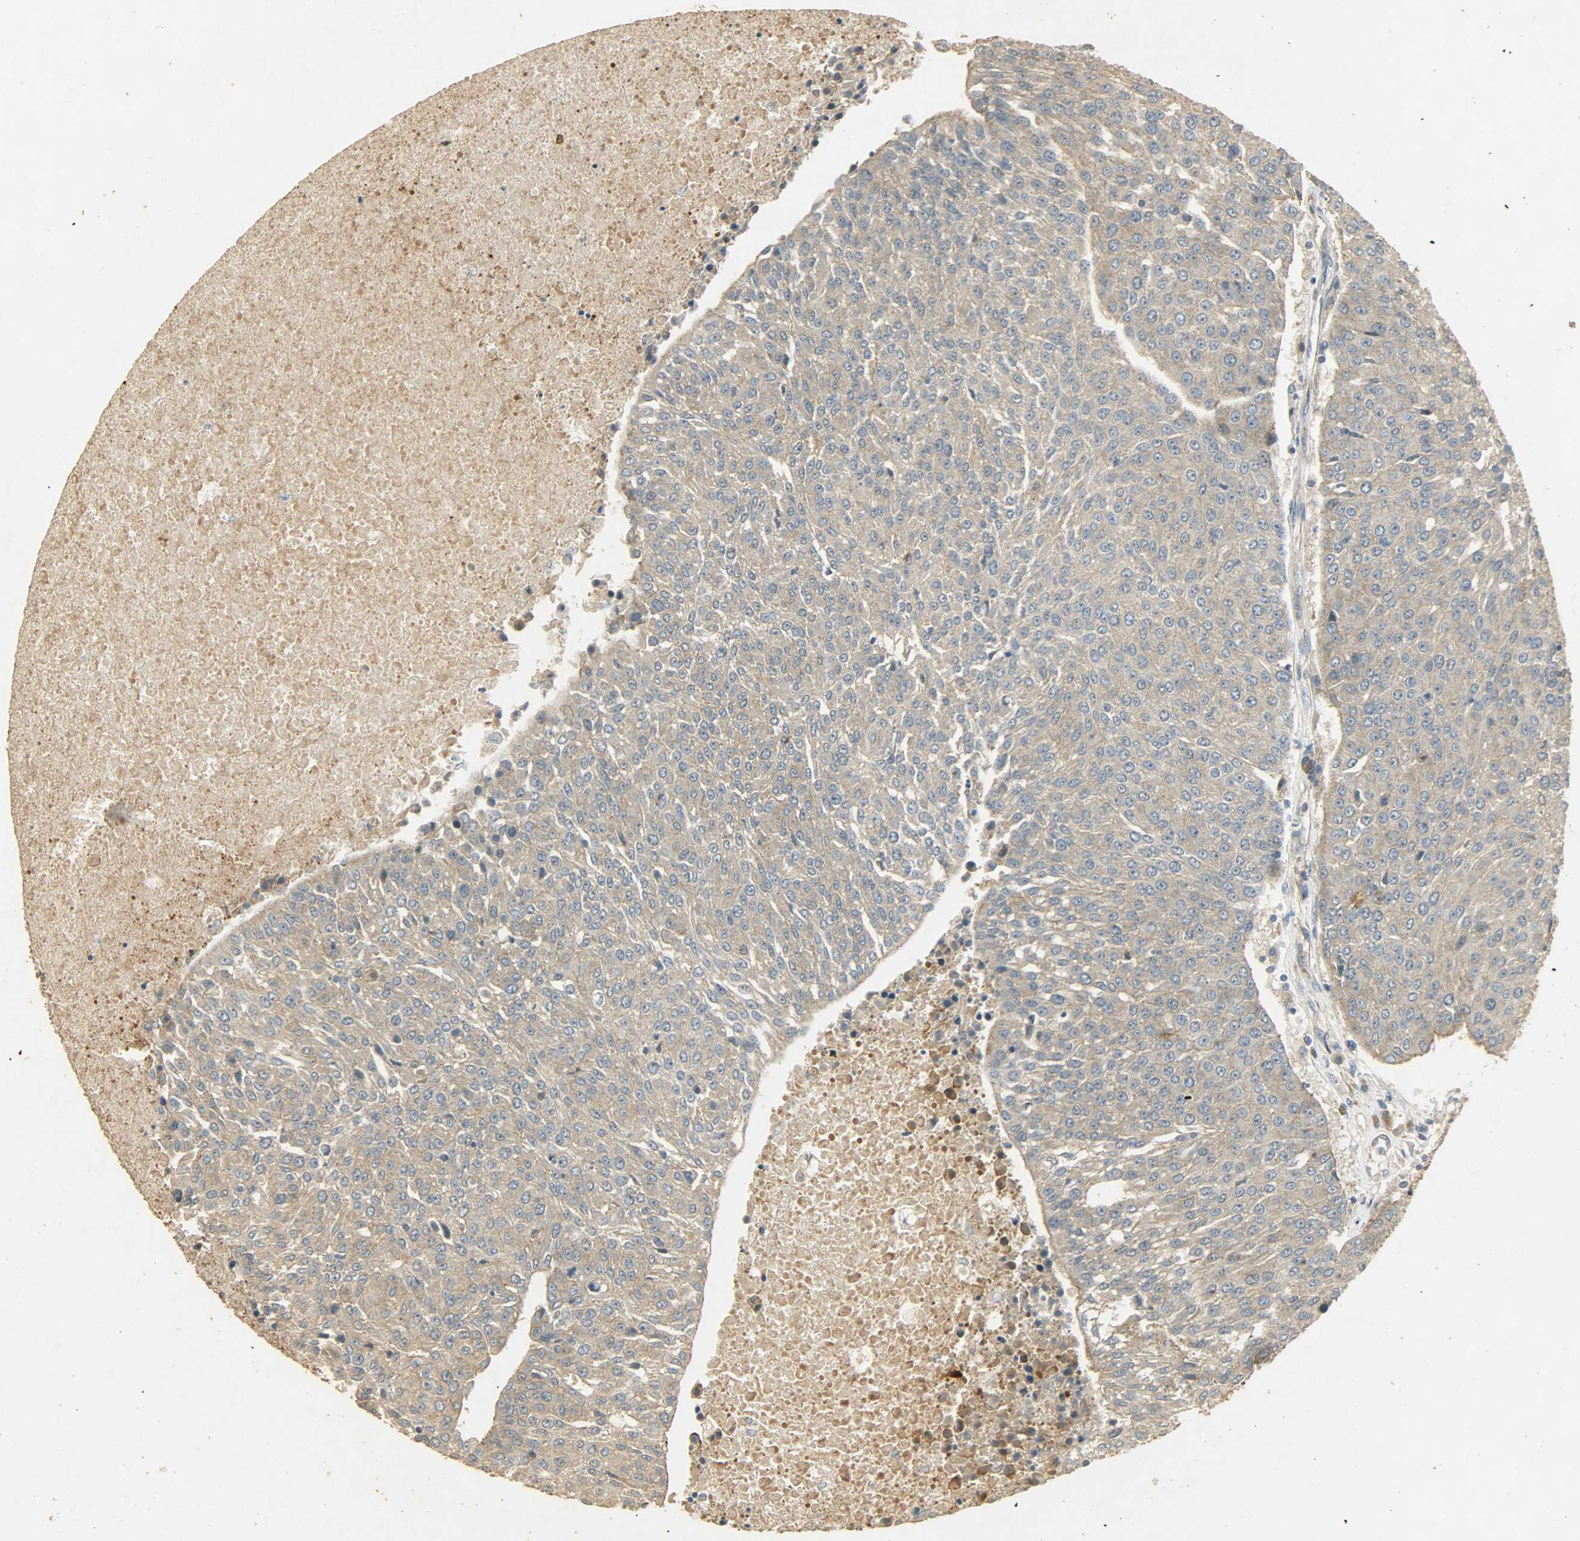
{"staining": {"intensity": "weak", "quantity": ">75%", "location": "cytoplasmic/membranous"}, "tissue": "urothelial cancer", "cell_type": "Tumor cells", "image_type": "cancer", "snomed": [{"axis": "morphology", "description": "Urothelial carcinoma, High grade"}, {"axis": "topography", "description": "Urinary bladder"}], "caption": "Immunohistochemistry micrograph of urothelial carcinoma (high-grade) stained for a protein (brown), which displays low levels of weak cytoplasmic/membranous positivity in approximately >75% of tumor cells.", "gene": "ATP2B1", "patient": {"sex": "female", "age": 85}}